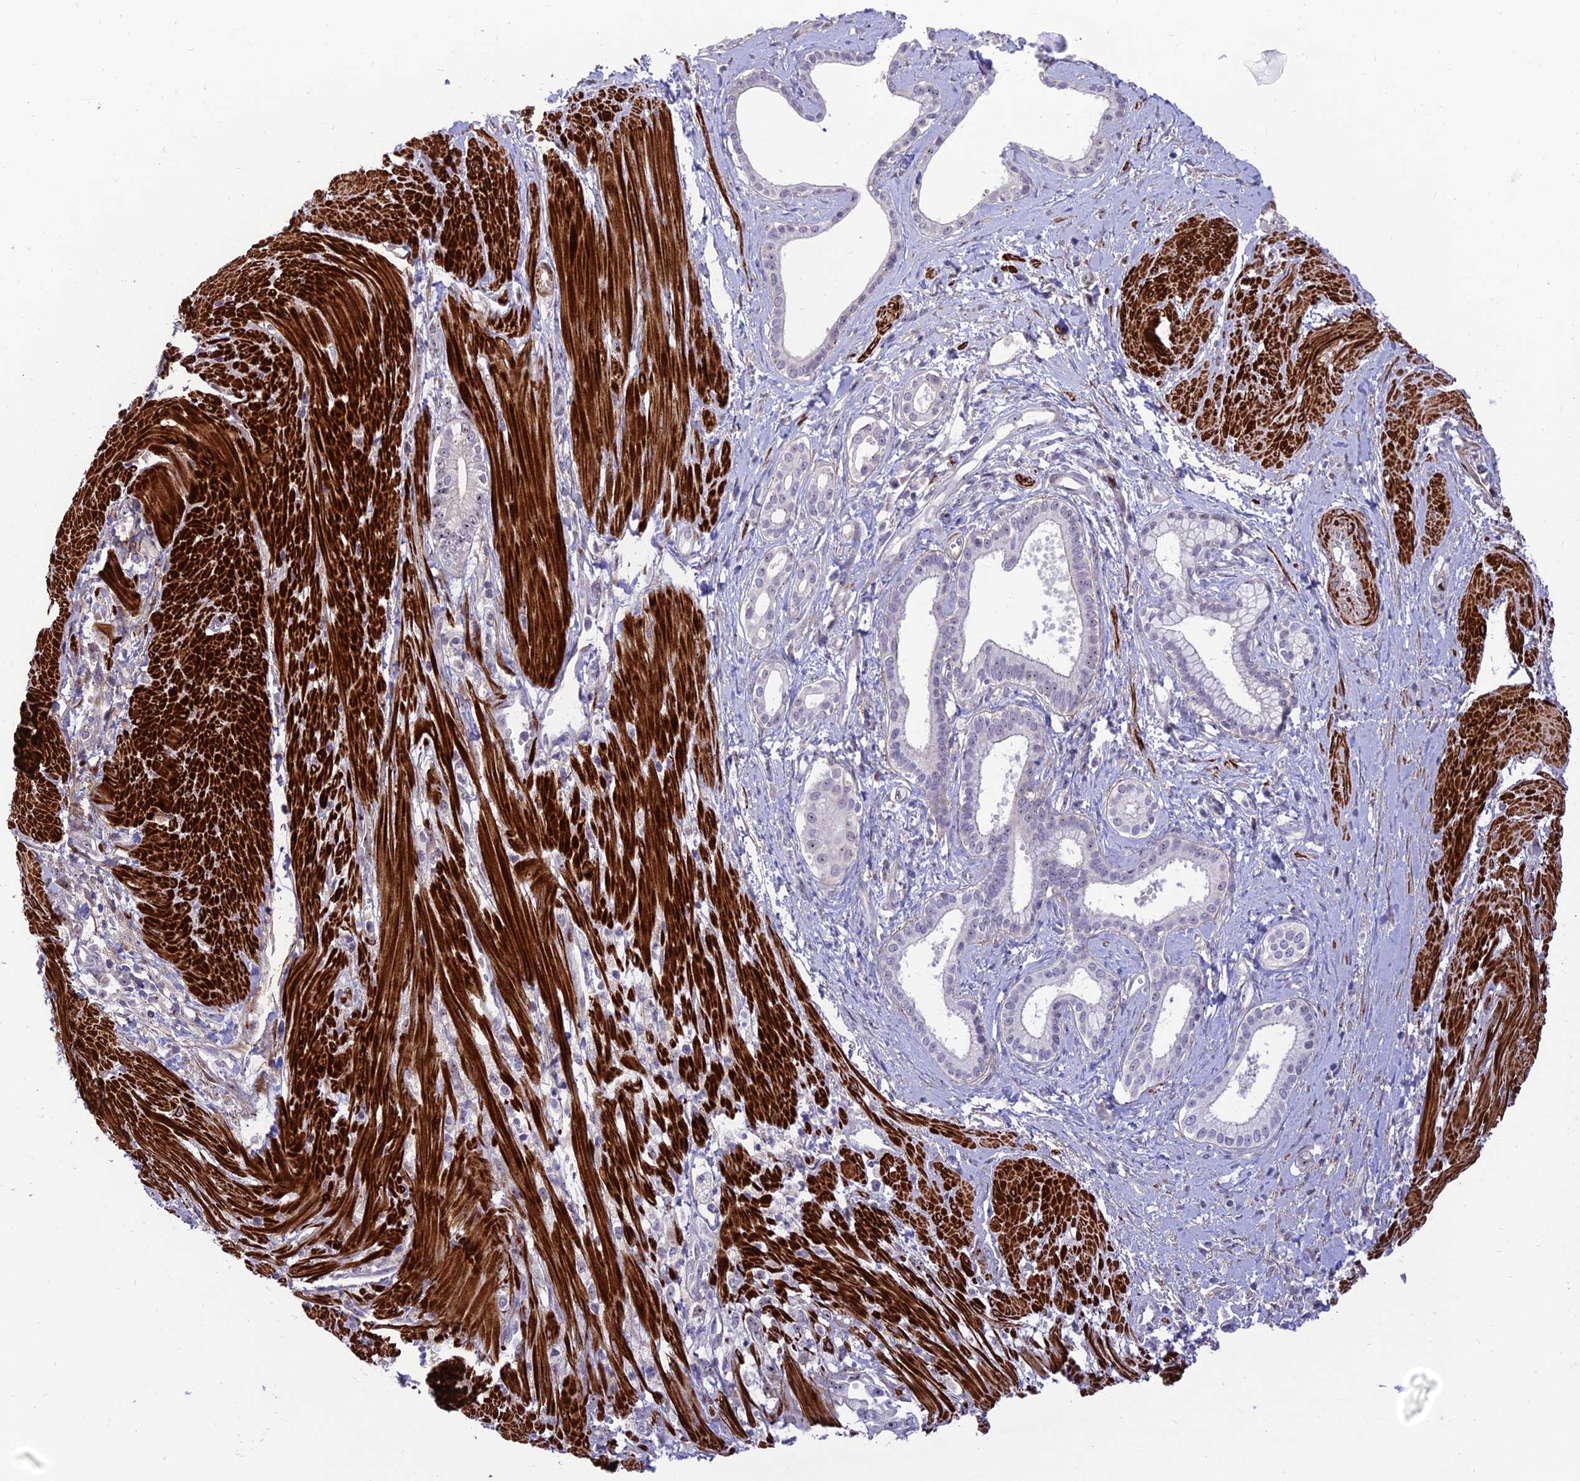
{"staining": {"intensity": "negative", "quantity": "none", "location": "none"}, "tissue": "pancreatic cancer", "cell_type": "Tumor cells", "image_type": "cancer", "snomed": [{"axis": "morphology", "description": "Adenocarcinoma, NOS"}, {"axis": "topography", "description": "Pancreas"}], "caption": "This histopathology image is of pancreatic adenocarcinoma stained with immunohistochemistry to label a protein in brown with the nuclei are counter-stained blue. There is no positivity in tumor cells. The staining was performed using DAB to visualize the protein expression in brown, while the nuclei were stained in blue with hematoxylin (Magnification: 20x).", "gene": "KBTBD7", "patient": {"sex": "male", "age": 78}}